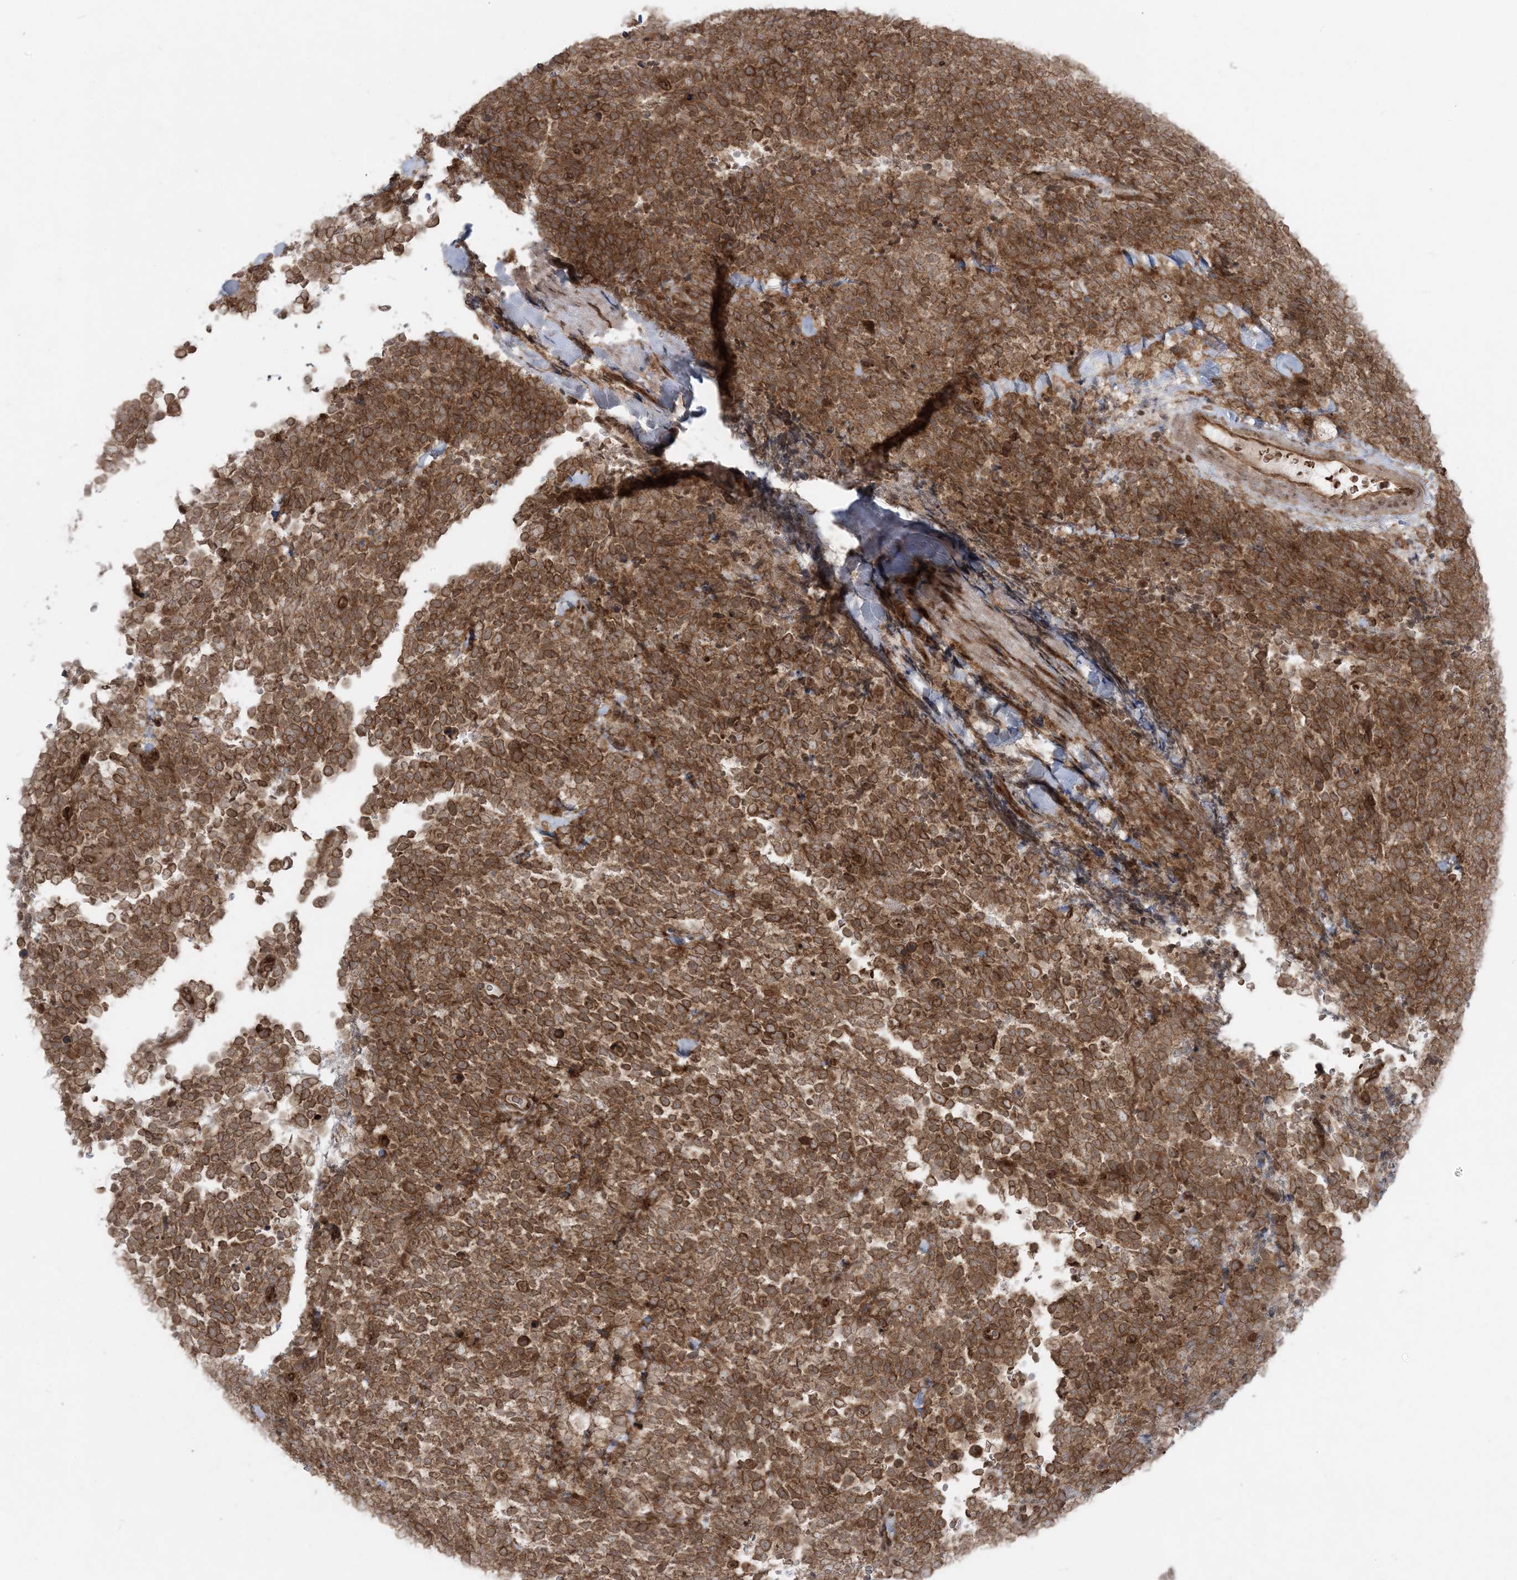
{"staining": {"intensity": "strong", "quantity": ">75%", "location": "cytoplasmic/membranous"}, "tissue": "urothelial cancer", "cell_type": "Tumor cells", "image_type": "cancer", "snomed": [{"axis": "morphology", "description": "Urothelial carcinoma, High grade"}, {"axis": "topography", "description": "Urinary bladder"}], "caption": "Strong cytoplasmic/membranous protein positivity is present in approximately >75% of tumor cells in high-grade urothelial carcinoma.", "gene": "DDX19B", "patient": {"sex": "female", "age": 82}}